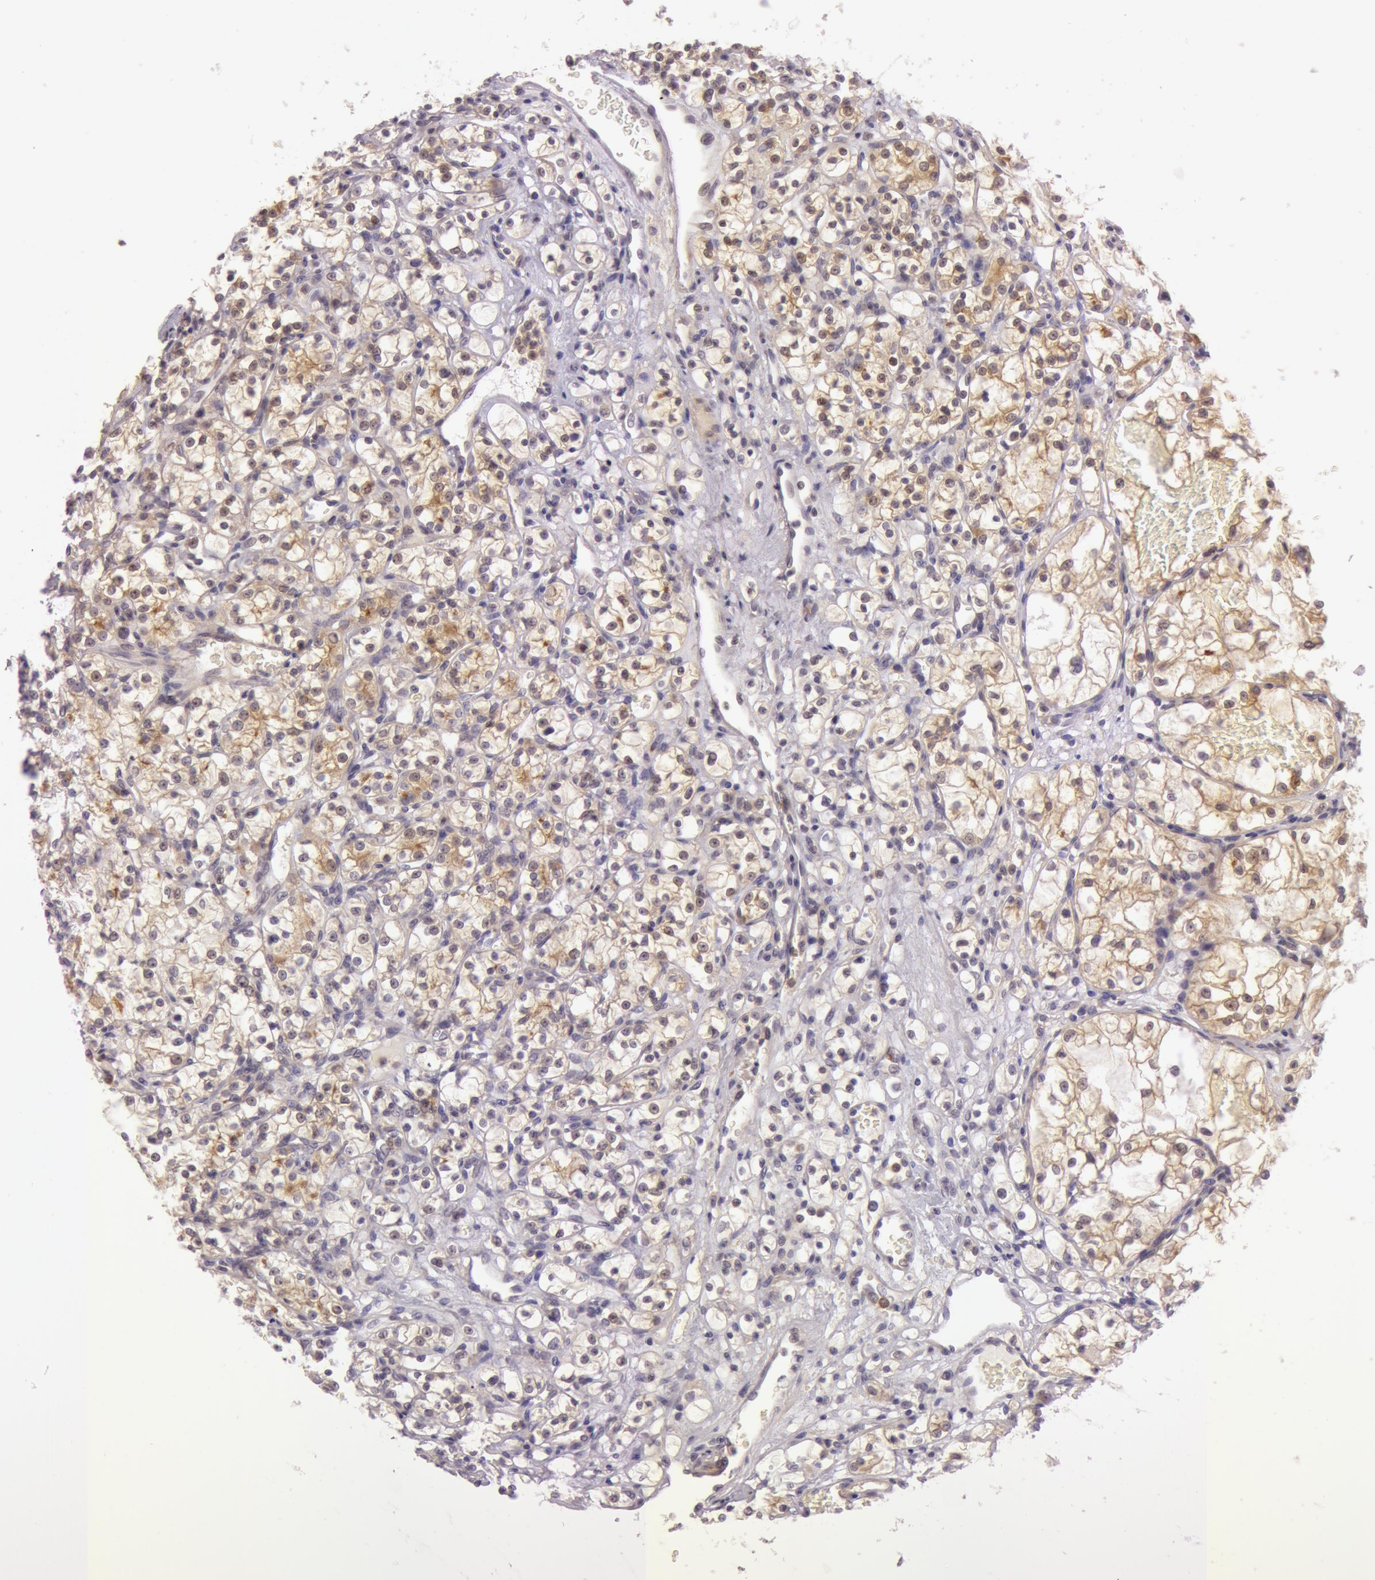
{"staining": {"intensity": "weak", "quantity": ">75%", "location": "cytoplasmic/membranous"}, "tissue": "renal cancer", "cell_type": "Tumor cells", "image_type": "cancer", "snomed": [{"axis": "morphology", "description": "Adenocarcinoma, NOS"}, {"axis": "topography", "description": "Kidney"}], "caption": "Protein staining reveals weak cytoplasmic/membranous expression in about >75% of tumor cells in renal adenocarcinoma.", "gene": "ATG2B", "patient": {"sex": "male", "age": 61}}